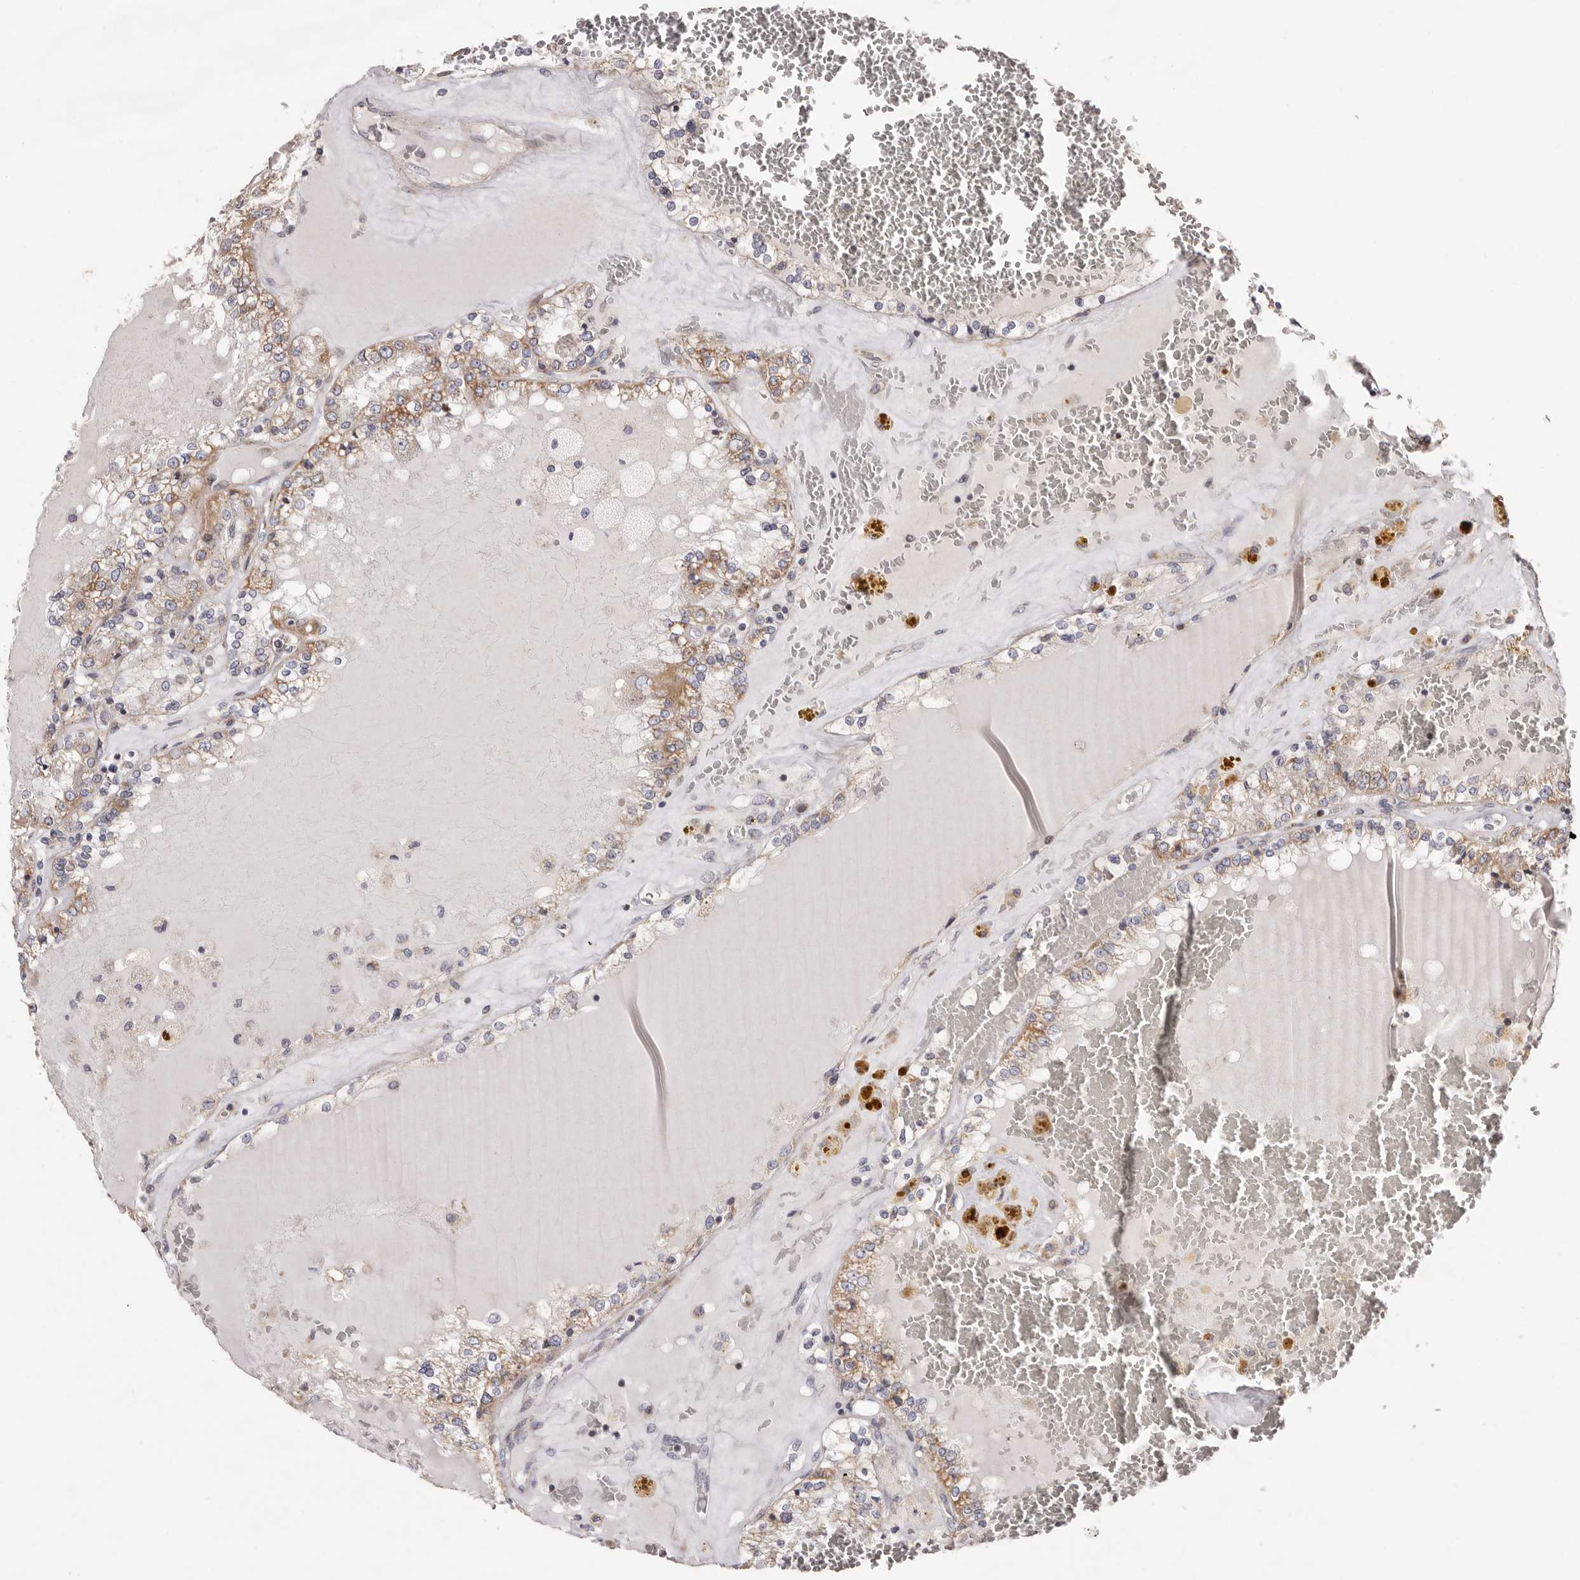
{"staining": {"intensity": "moderate", "quantity": ">75%", "location": "cytoplasmic/membranous"}, "tissue": "renal cancer", "cell_type": "Tumor cells", "image_type": "cancer", "snomed": [{"axis": "morphology", "description": "Adenocarcinoma, NOS"}, {"axis": "topography", "description": "Kidney"}], "caption": "An immunohistochemistry photomicrograph of neoplastic tissue is shown. Protein staining in brown shows moderate cytoplasmic/membranous positivity in renal adenocarcinoma within tumor cells. Nuclei are stained in blue.", "gene": "TIMM17B", "patient": {"sex": "female", "age": 56}}